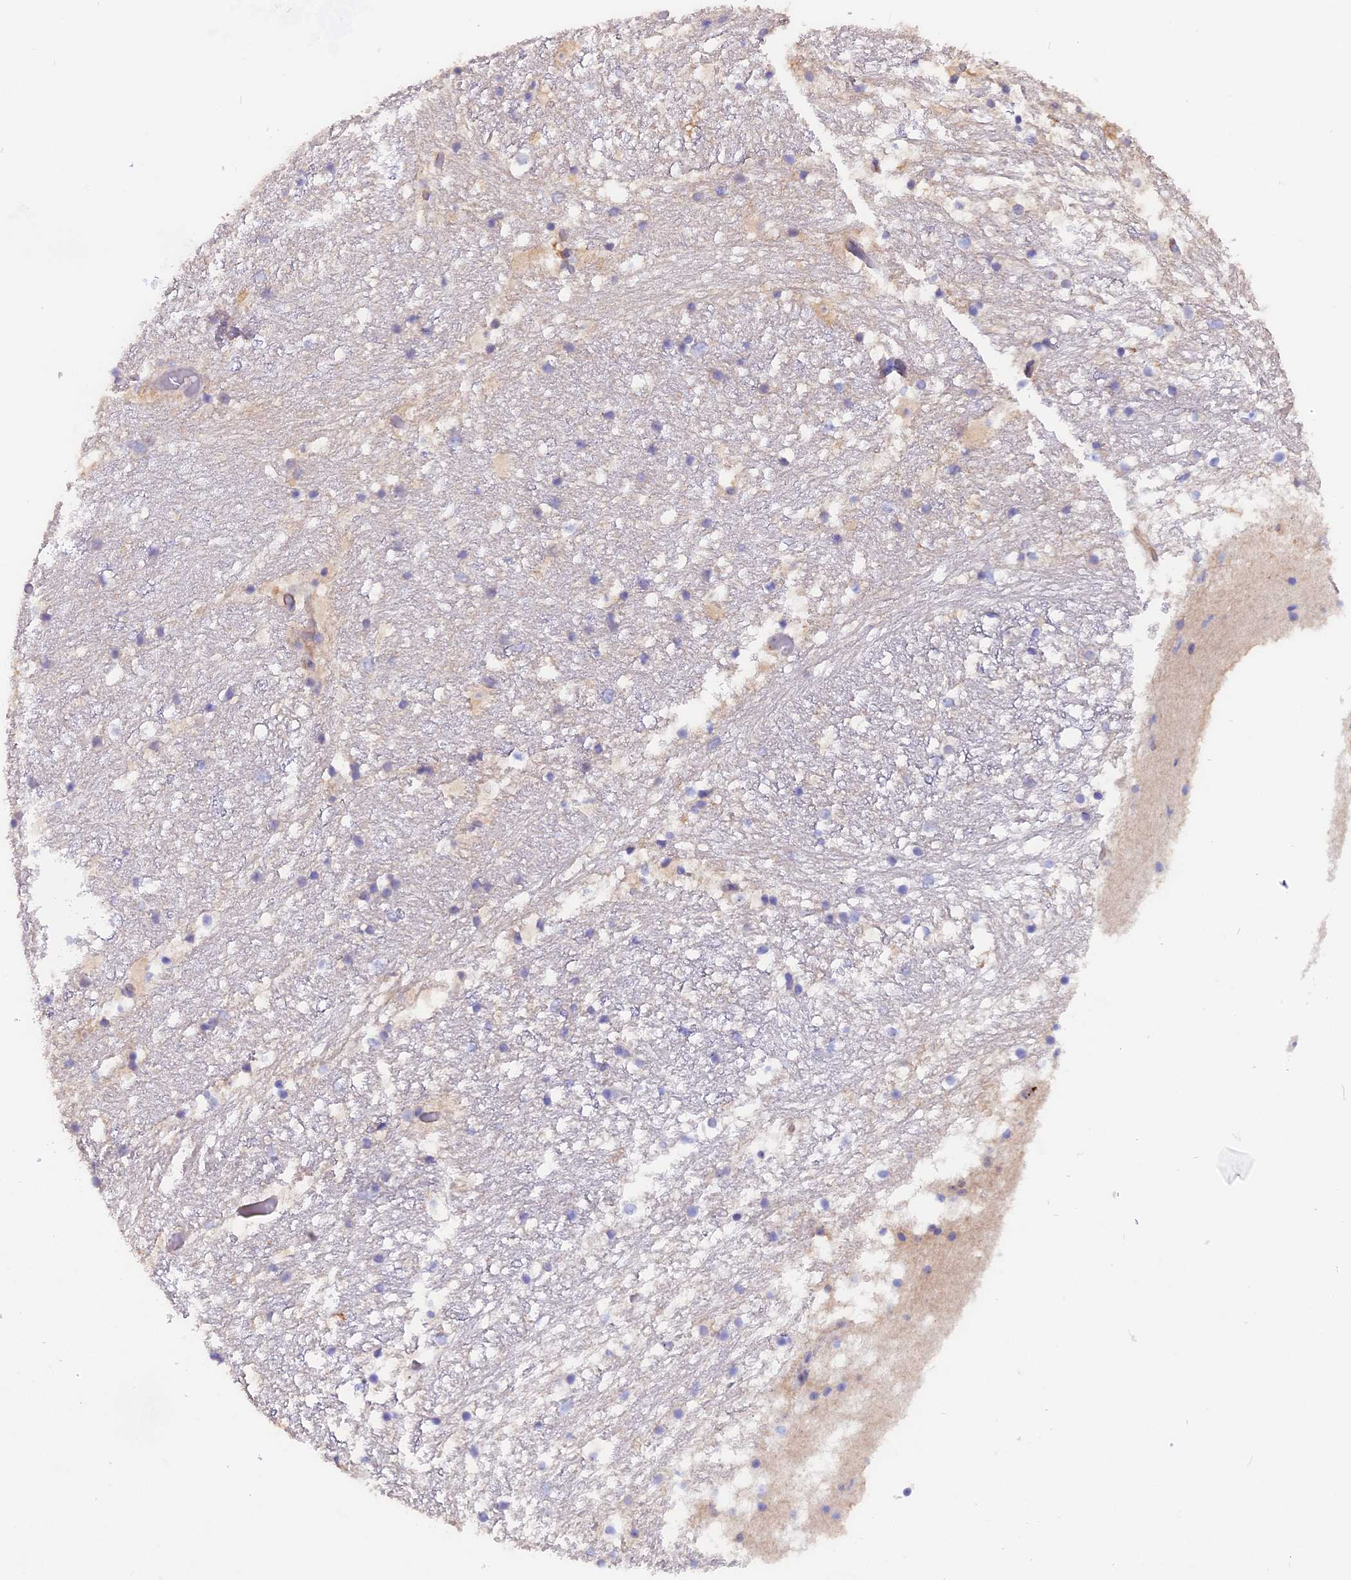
{"staining": {"intensity": "weak", "quantity": "<25%", "location": "cytoplasmic/membranous"}, "tissue": "hippocampus", "cell_type": "Glial cells", "image_type": "normal", "snomed": [{"axis": "morphology", "description": "Normal tissue, NOS"}, {"axis": "topography", "description": "Hippocampus"}], "caption": "High magnification brightfield microscopy of normal hippocampus stained with DAB (brown) and counterstained with hematoxylin (blue): glial cells show no significant staining. (IHC, brightfield microscopy, high magnification).", "gene": "FAM118B", "patient": {"sex": "female", "age": 52}}